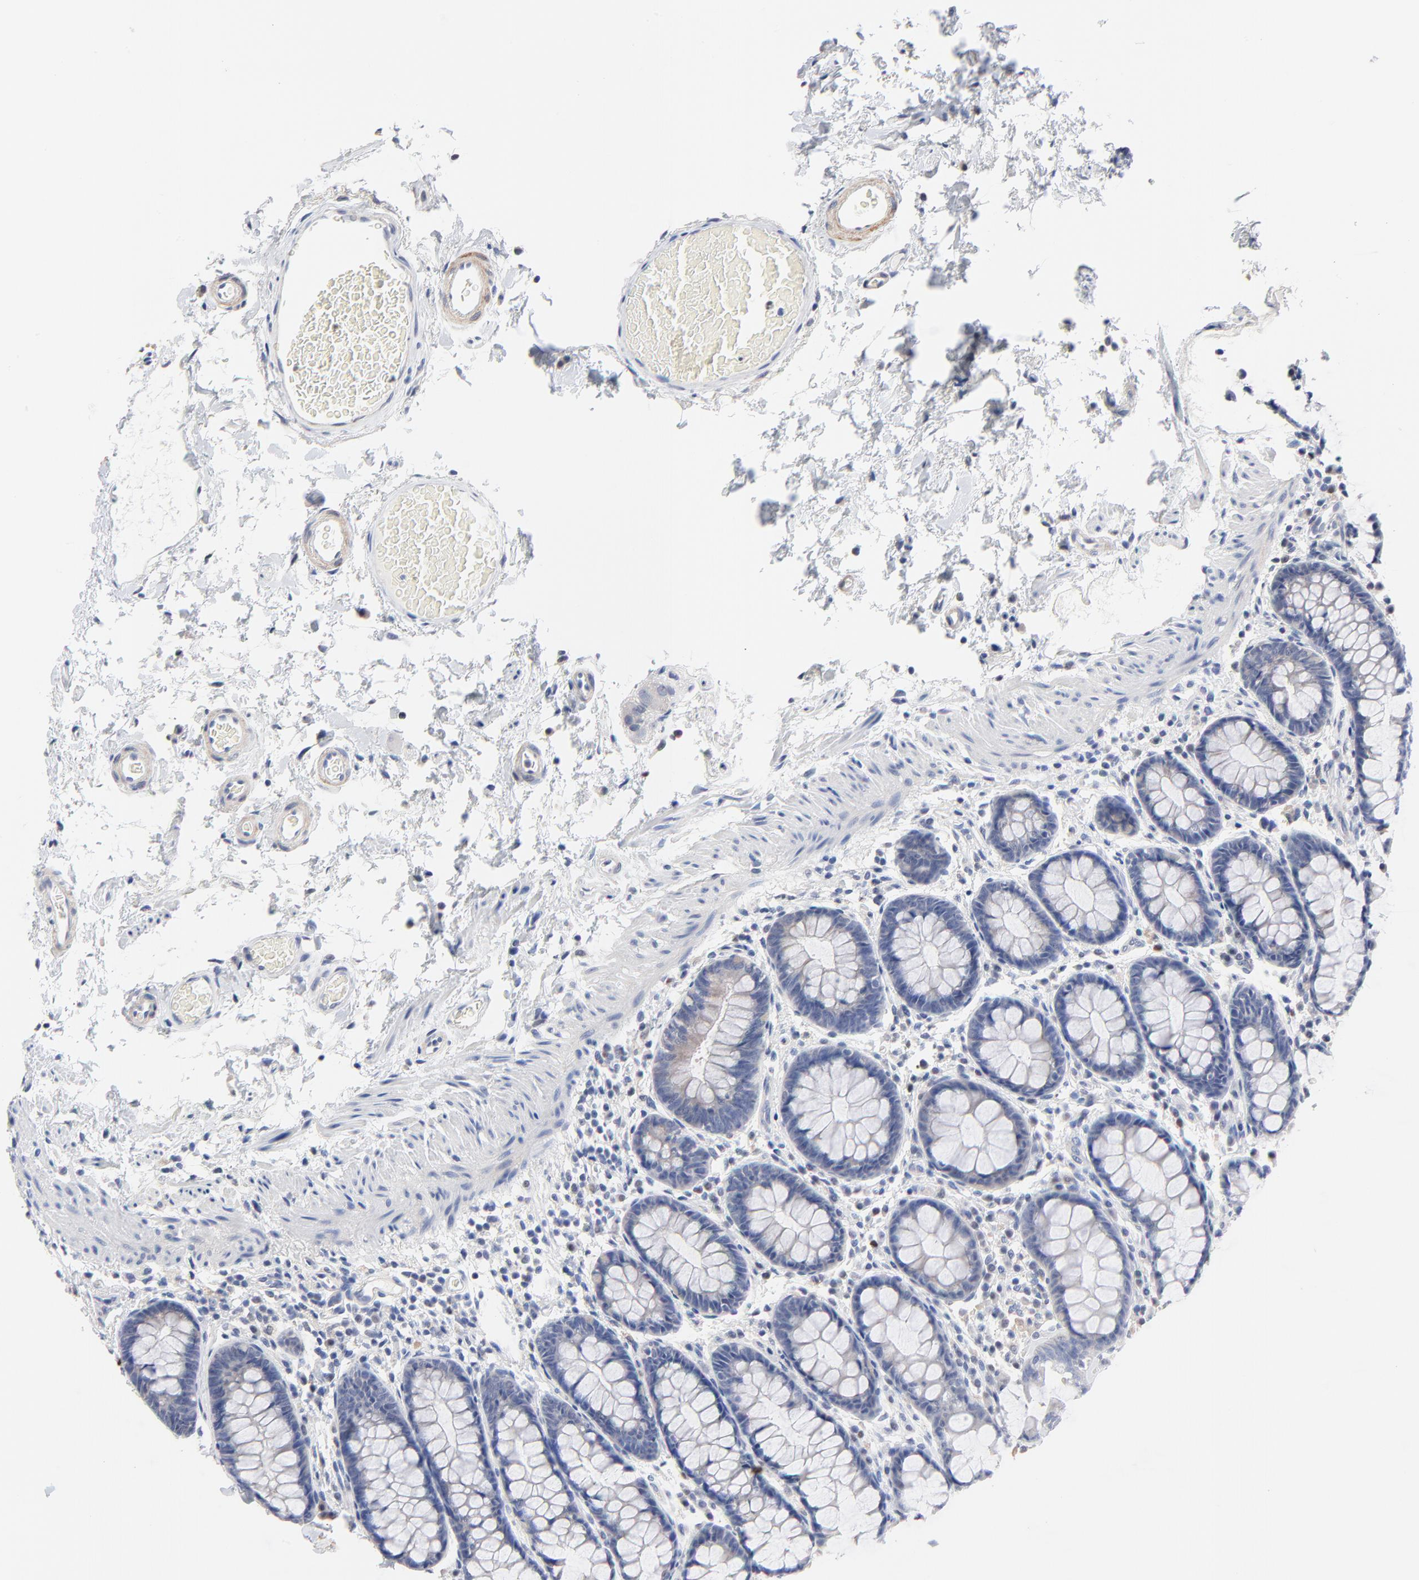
{"staining": {"intensity": "negative", "quantity": "none", "location": "none"}, "tissue": "rectum", "cell_type": "Glandular cells", "image_type": "normal", "snomed": [{"axis": "morphology", "description": "Normal tissue, NOS"}, {"axis": "topography", "description": "Rectum"}], "caption": "DAB (3,3'-diaminobenzidine) immunohistochemical staining of benign human rectum demonstrates no significant staining in glandular cells. (Brightfield microscopy of DAB (3,3'-diaminobenzidine) immunohistochemistry at high magnification).", "gene": "AADAC", "patient": {"sex": "male", "age": 92}}